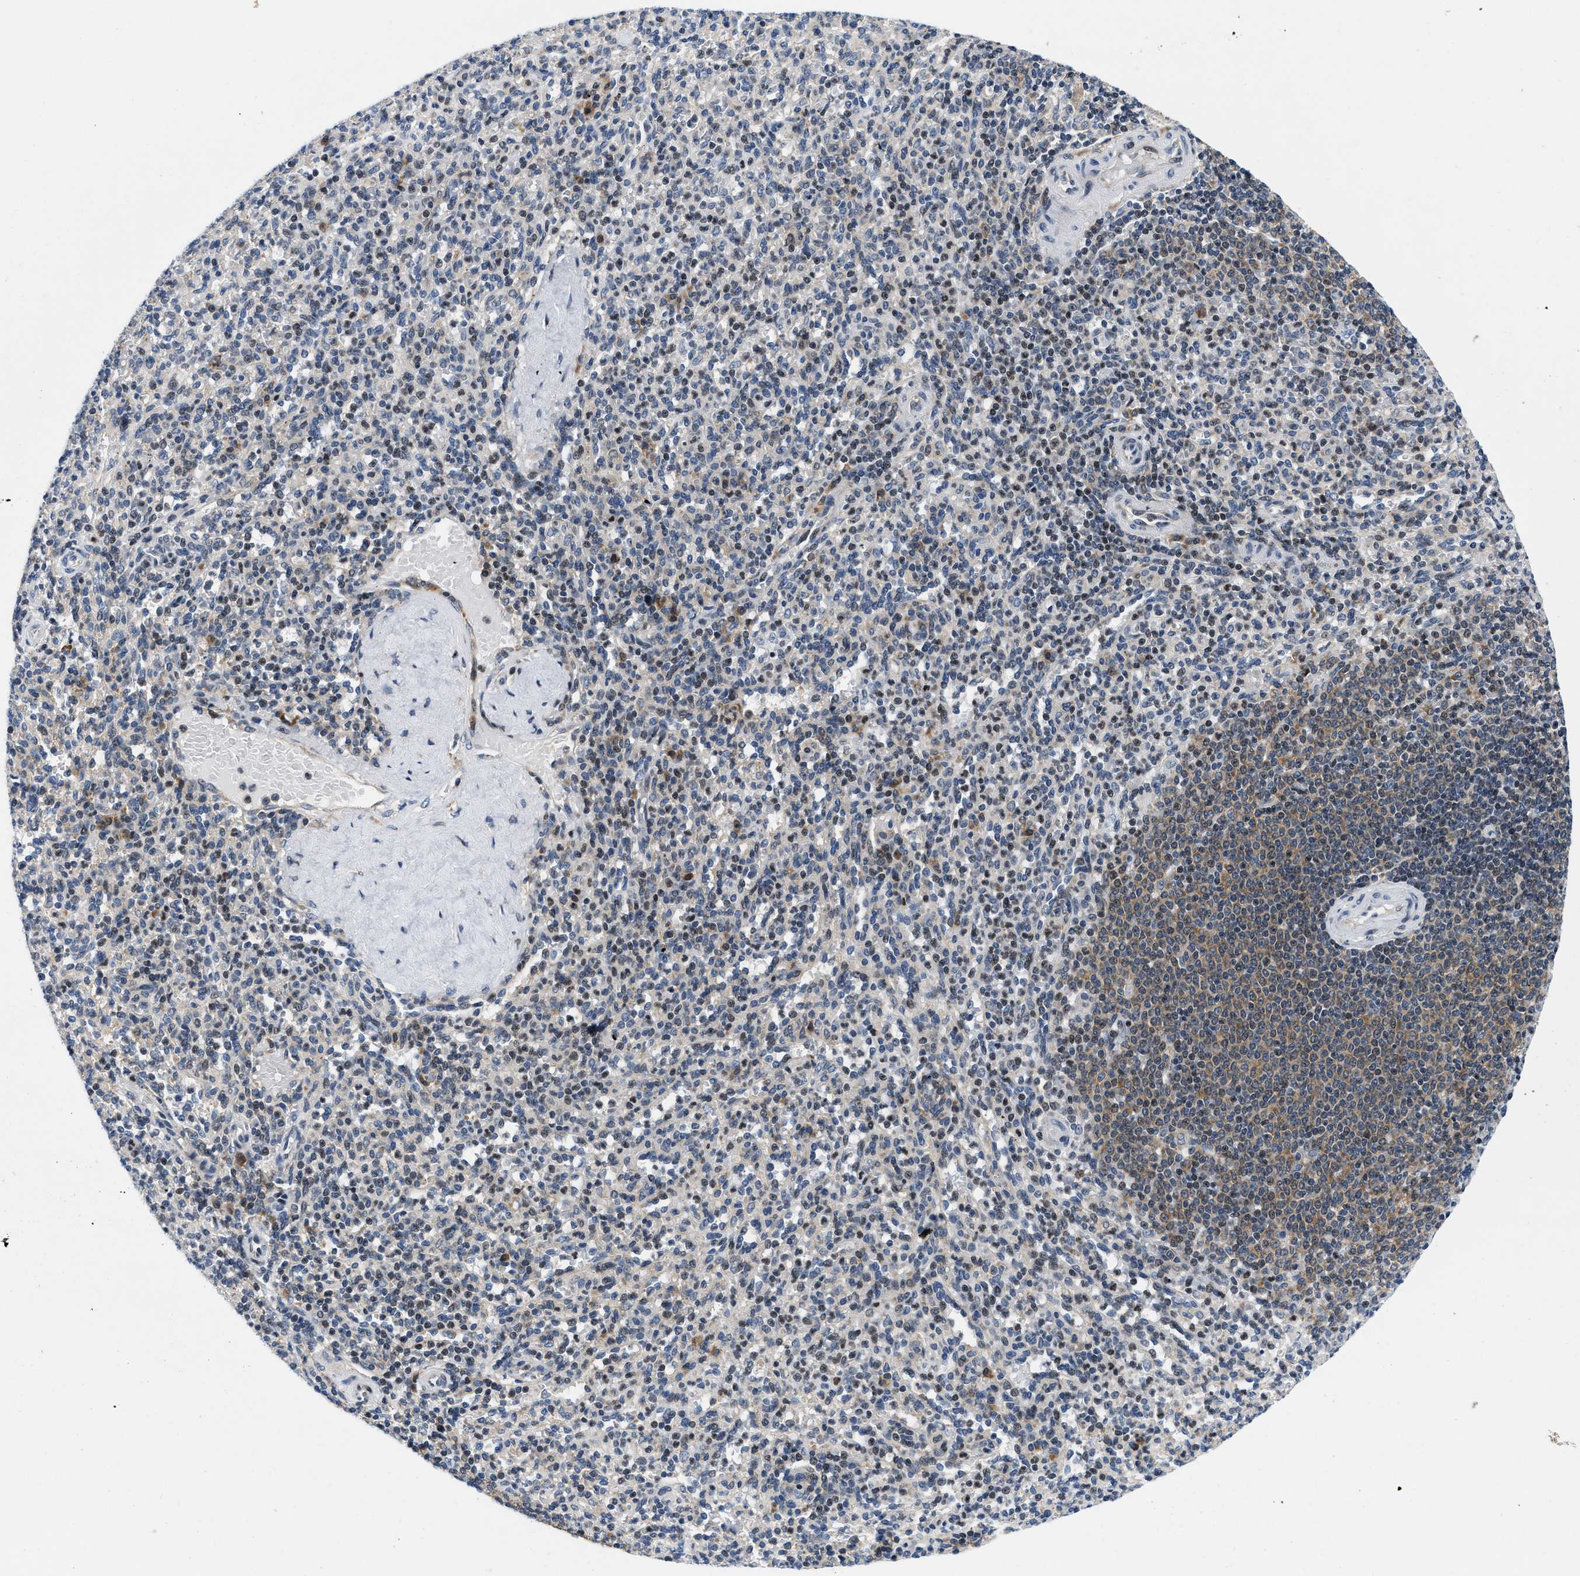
{"staining": {"intensity": "moderate", "quantity": "<25%", "location": "cytoplasmic/membranous"}, "tissue": "spleen", "cell_type": "Cells in red pulp", "image_type": "normal", "snomed": [{"axis": "morphology", "description": "Normal tissue, NOS"}, {"axis": "topography", "description": "Spleen"}], "caption": "Brown immunohistochemical staining in benign human spleen reveals moderate cytoplasmic/membranous expression in about <25% of cells in red pulp. (Stains: DAB in brown, nuclei in blue, Microscopy: brightfield microscopy at high magnification).", "gene": "IKBKE", "patient": {"sex": "male", "age": 36}}